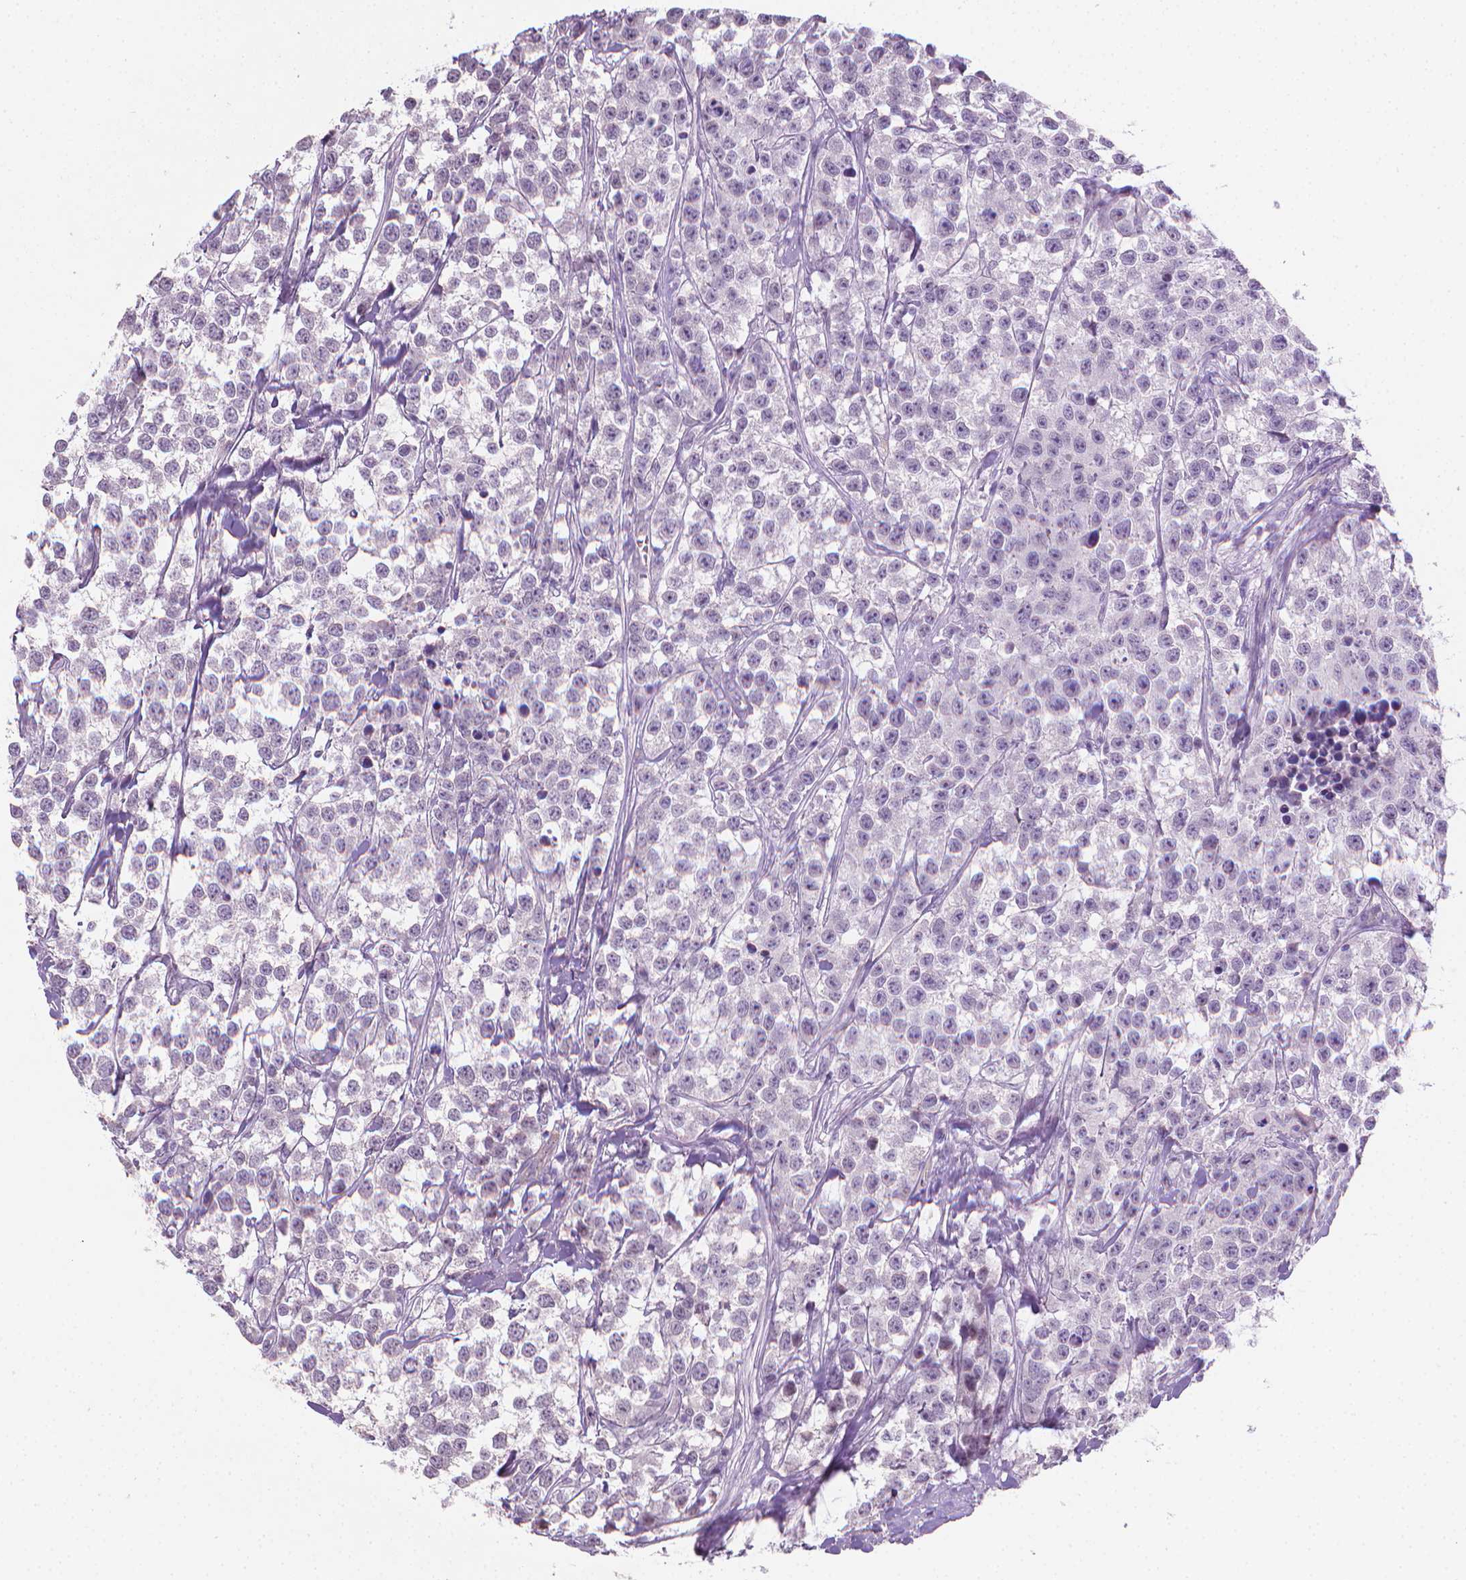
{"staining": {"intensity": "negative", "quantity": "none", "location": "none"}, "tissue": "testis cancer", "cell_type": "Tumor cells", "image_type": "cancer", "snomed": [{"axis": "morphology", "description": "Seminoma, NOS"}, {"axis": "topography", "description": "Testis"}], "caption": "Tumor cells show no significant expression in seminoma (testis).", "gene": "CLXN", "patient": {"sex": "male", "age": 59}}